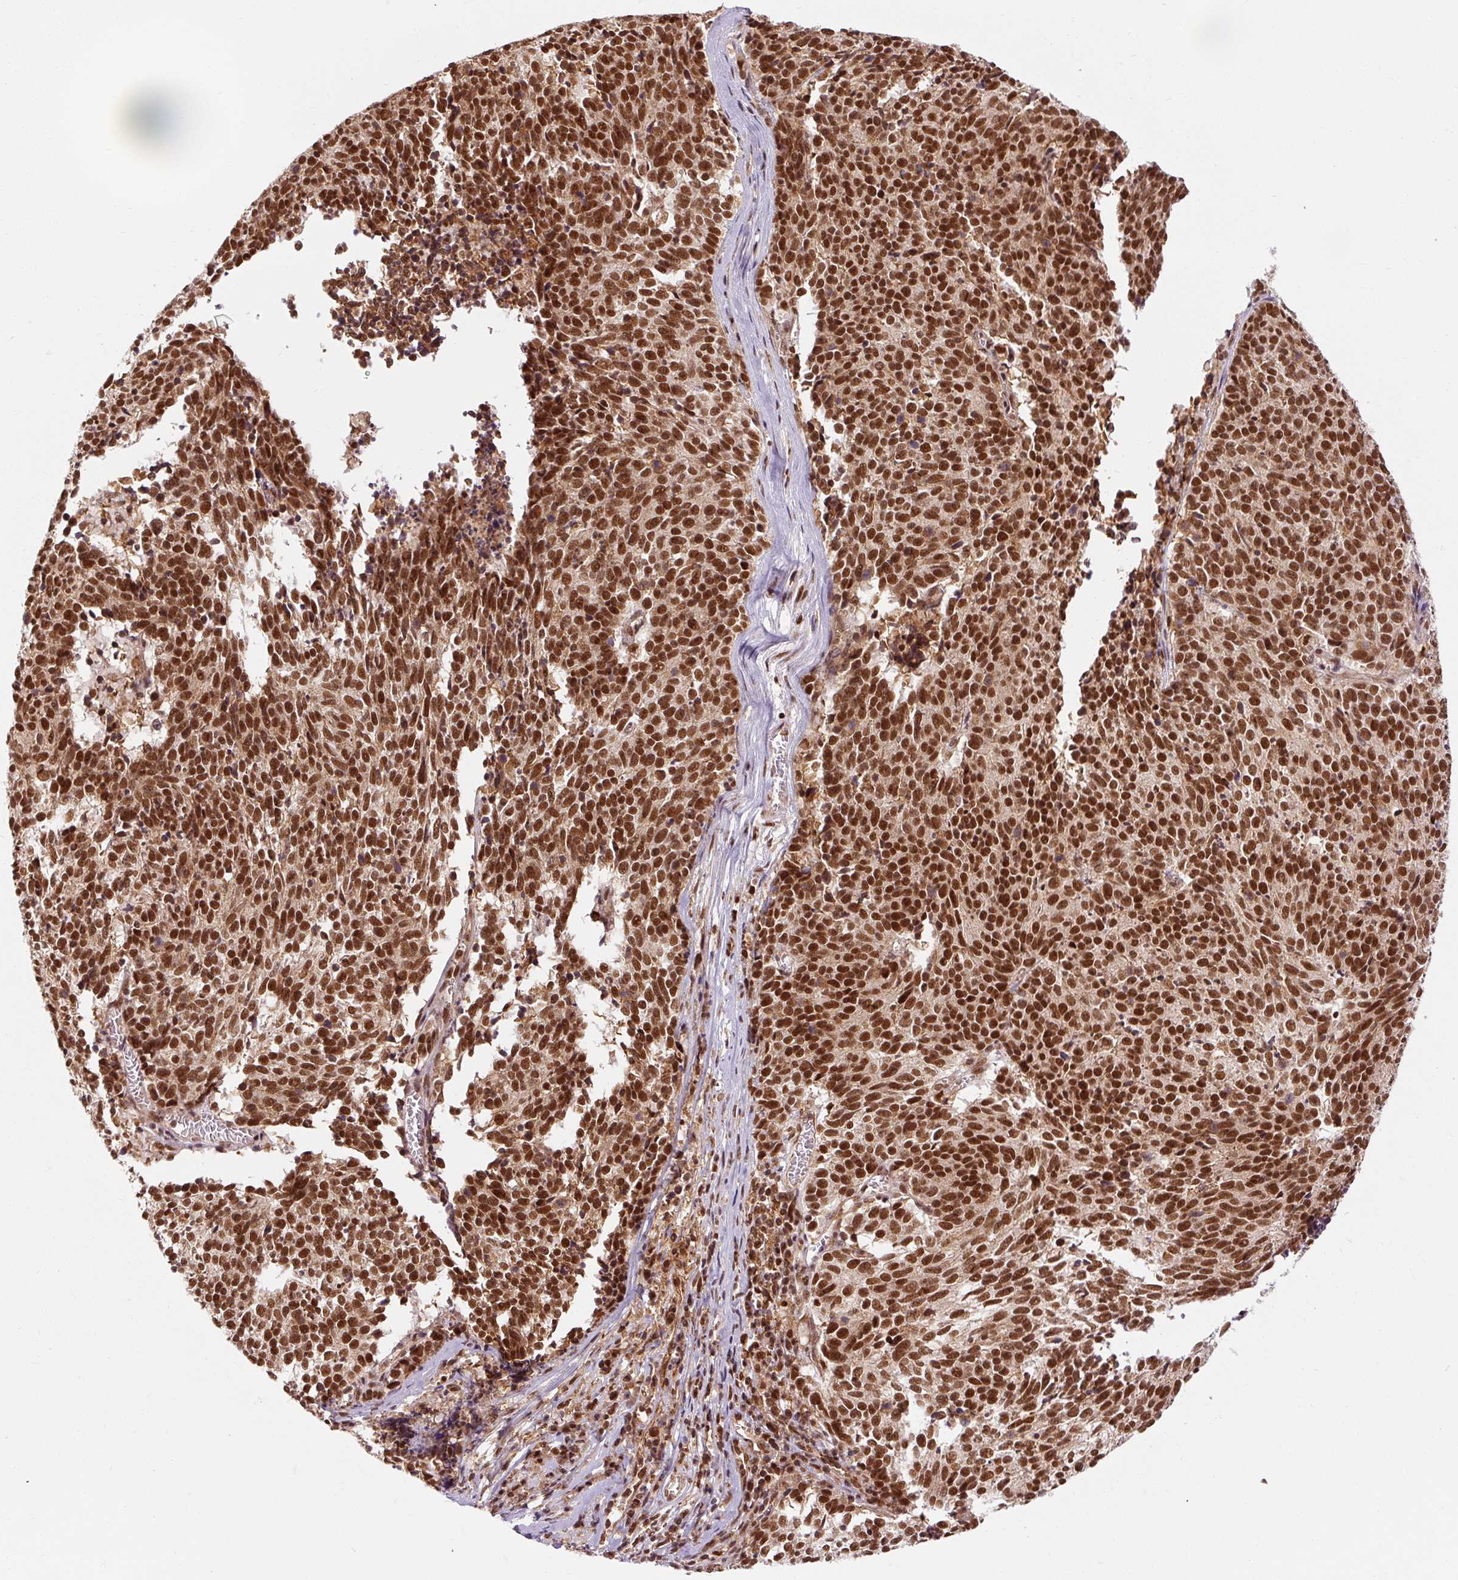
{"staining": {"intensity": "strong", "quantity": ">75%", "location": "nuclear"}, "tissue": "cervical cancer", "cell_type": "Tumor cells", "image_type": "cancer", "snomed": [{"axis": "morphology", "description": "Squamous cell carcinoma, NOS"}, {"axis": "topography", "description": "Cervix"}], "caption": "Cervical cancer stained for a protein displays strong nuclear positivity in tumor cells. The protein is stained brown, and the nuclei are stained in blue (DAB (3,3'-diaminobenzidine) IHC with brightfield microscopy, high magnification).", "gene": "CSTF1", "patient": {"sex": "female", "age": 29}}